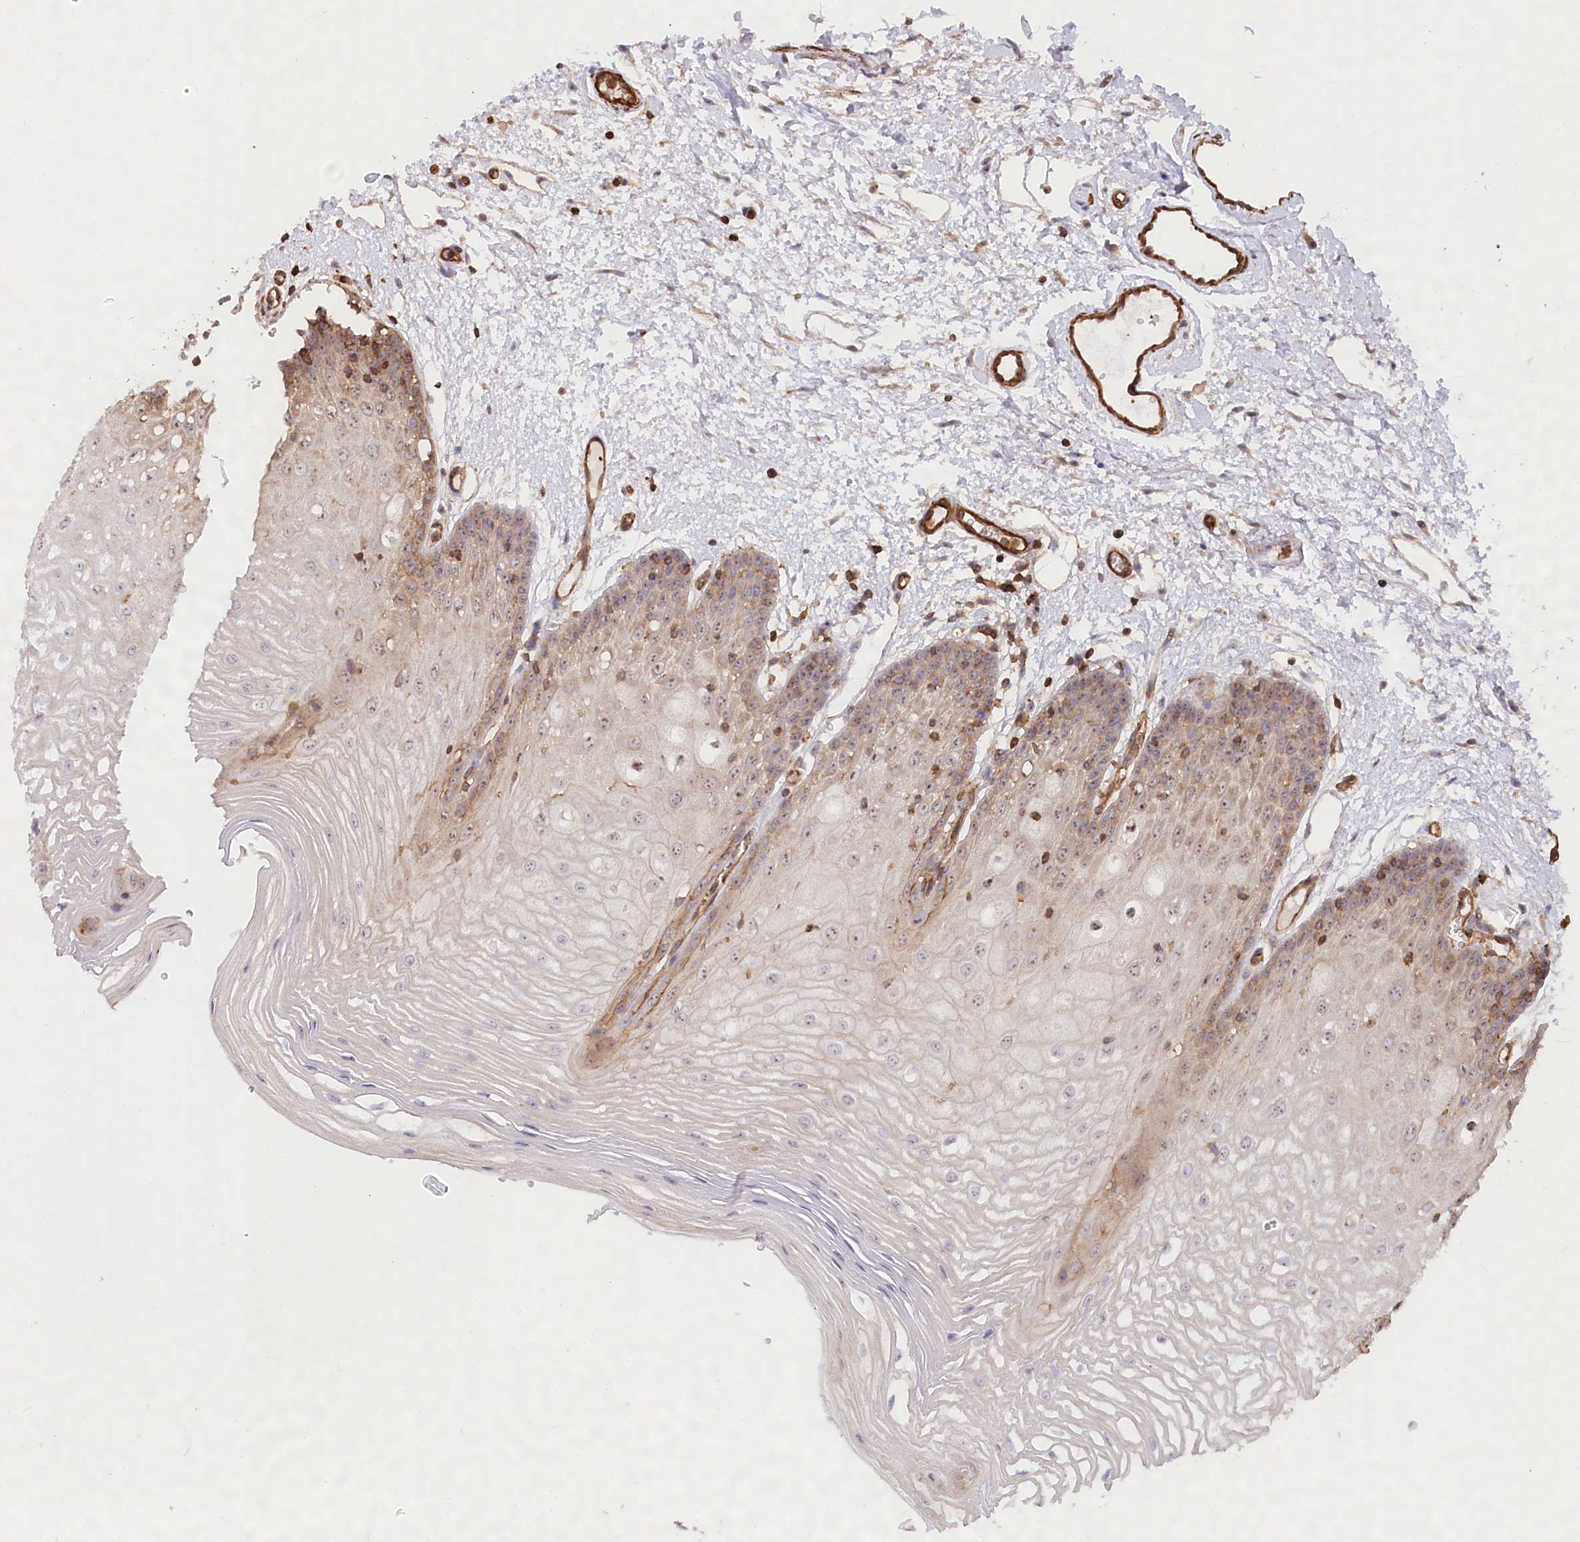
{"staining": {"intensity": "weak", "quantity": "25%-75%", "location": "cytoplasmic/membranous"}, "tissue": "oral mucosa", "cell_type": "Squamous epithelial cells", "image_type": "normal", "snomed": [{"axis": "morphology", "description": "Normal tissue, NOS"}, {"axis": "topography", "description": "Oral tissue"}, {"axis": "topography", "description": "Tounge, NOS"}], "caption": "Protein staining exhibits weak cytoplasmic/membranous staining in about 25%-75% of squamous epithelial cells in normal oral mucosa.", "gene": "WDR36", "patient": {"sex": "female", "age": 73}}